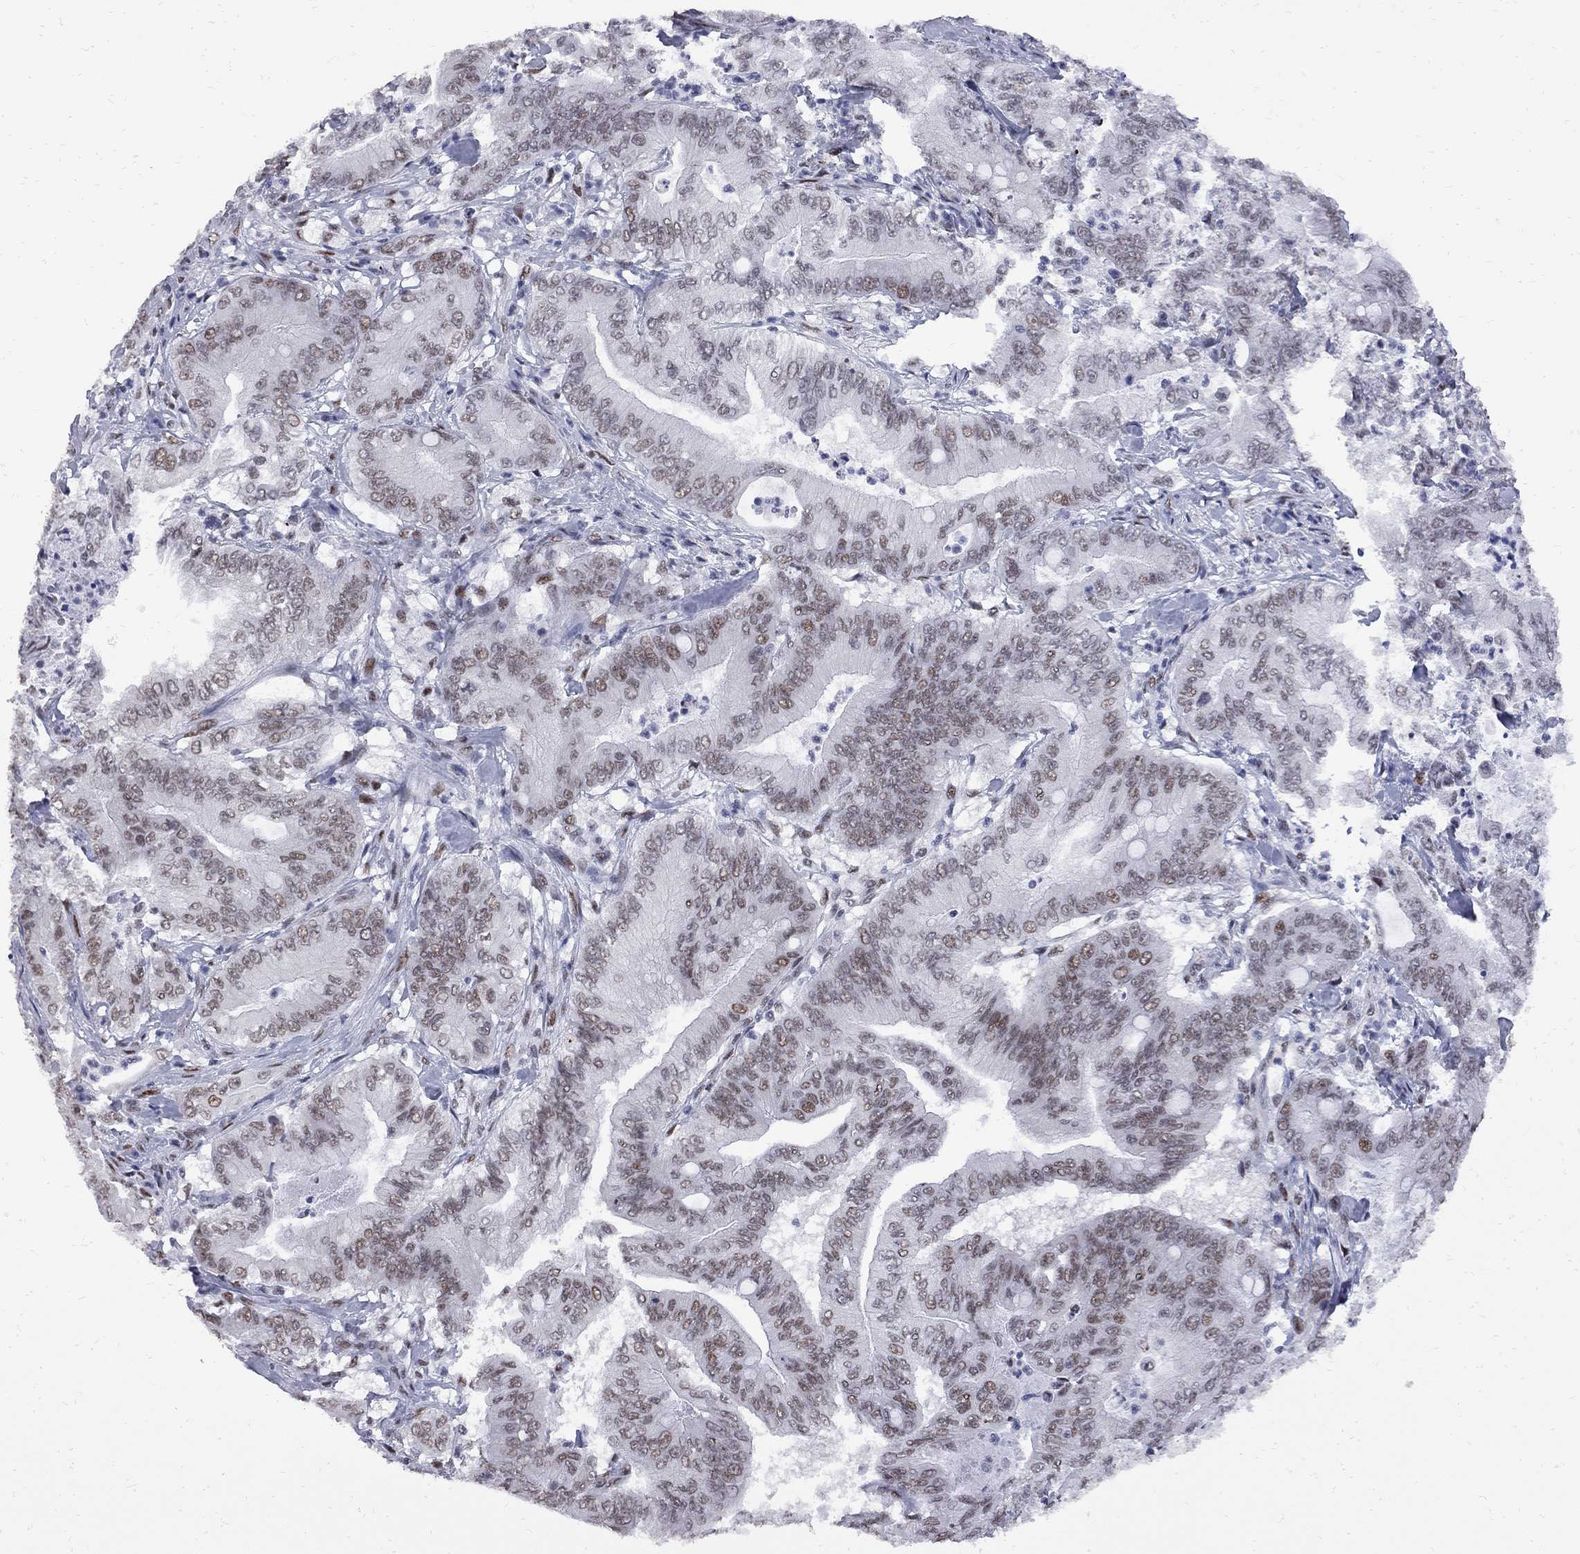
{"staining": {"intensity": "weak", "quantity": ">75%", "location": "nuclear"}, "tissue": "pancreatic cancer", "cell_type": "Tumor cells", "image_type": "cancer", "snomed": [{"axis": "morphology", "description": "Adenocarcinoma, NOS"}, {"axis": "topography", "description": "Pancreas"}], "caption": "The immunohistochemical stain highlights weak nuclear positivity in tumor cells of pancreatic adenocarcinoma tissue.", "gene": "ZBTB47", "patient": {"sex": "male", "age": 71}}